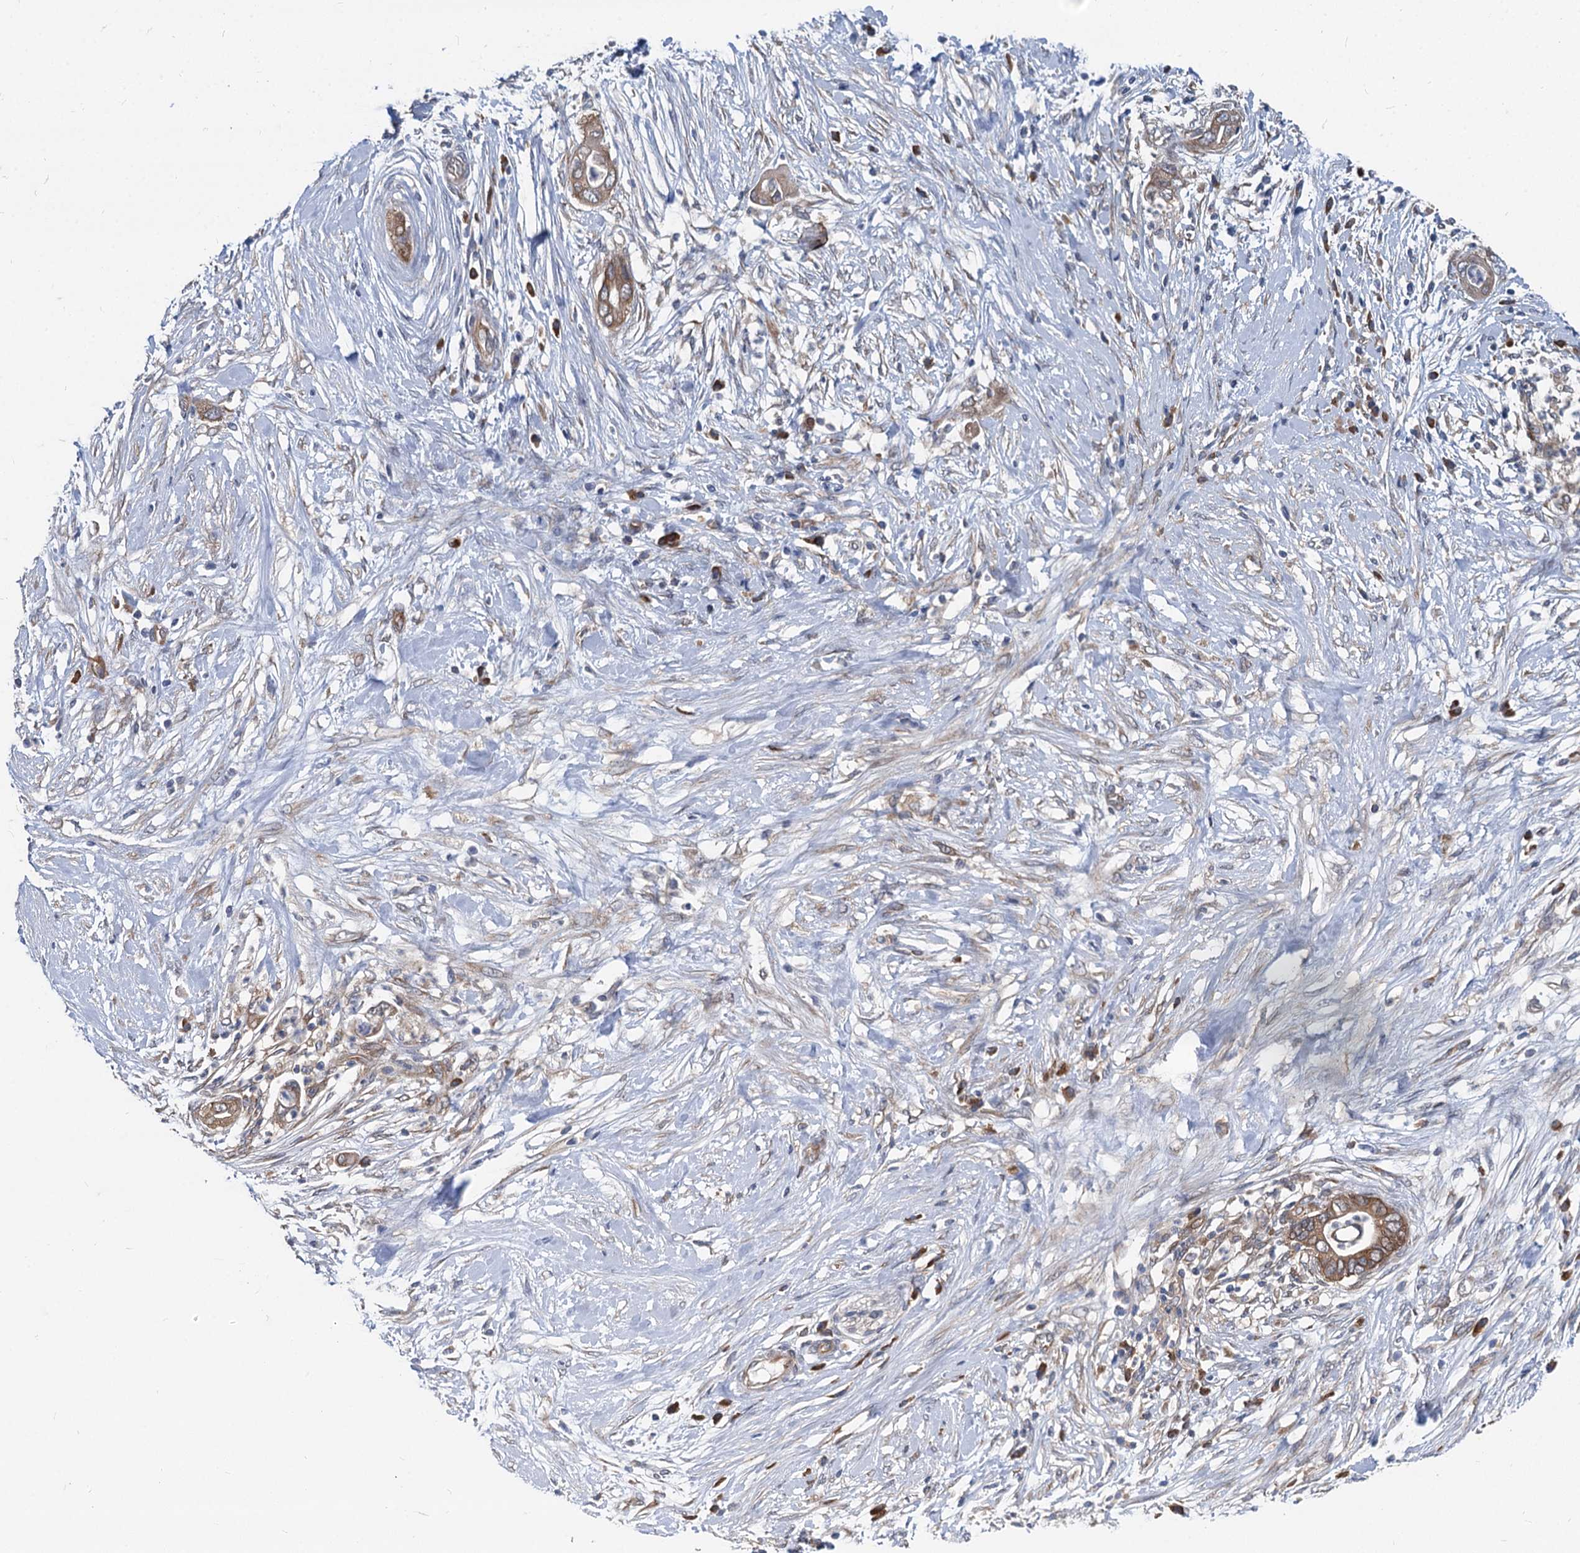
{"staining": {"intensity": "moderate", "quantity": ">75%", "location": "cytoplasmic/membranous"}, "tissue": "pancreatic cancer", "cell_type": "Tumor cells", "image_type": "cancer", "snomed": [{"axis": "morphology", "description": "Adenocarcinoma, NOS"}, {"axis": "topography", "description": "Pancreas"}], "caption": "This photomicrograph shows immunohistochemistry staining of pancreatic cancer, with medium moderate cytoplasmic/membranous positivity in approximately >75% of tumor cells.", "gene": "EIF2B2", "patient": {"sex": "male", "age": 75}}